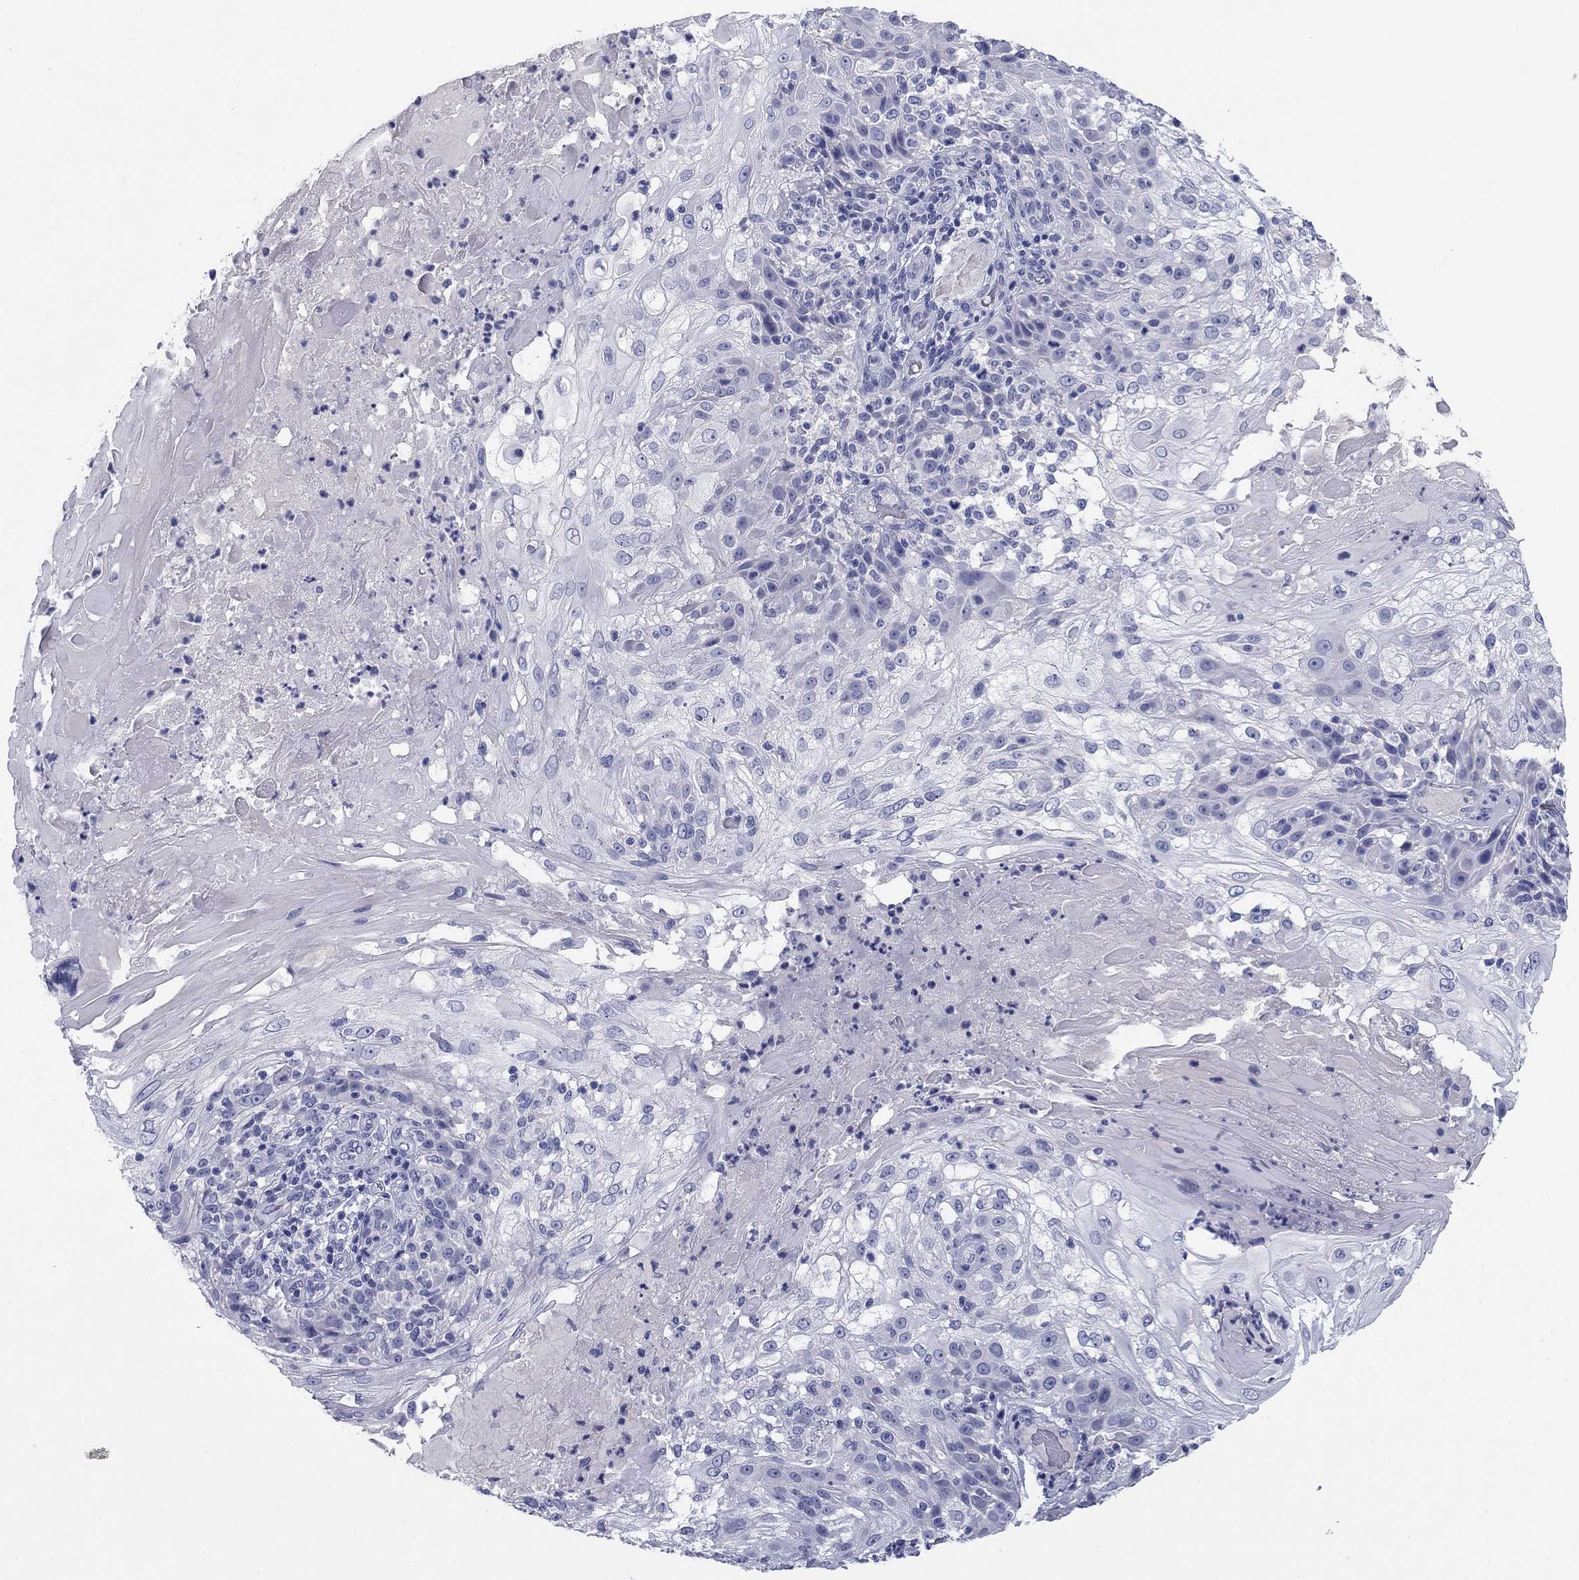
{"staining": {"intensity": "negative", "quantity": "none", "location": "none"}, "tissue": "skin cancer", "cell_type": "Tumor cells", "image_type": "cancer", "snomed": [{"axis": "morphology", "description": "Normal tissue, NOS"}, {"axis": "morphology", "description": "Squamous cell carcinoma, NOS"}, {"axis": "topography", "description": "Skin"}], "caption": "Immunohistochemistry image of human skin cancer stained for a protein (brown), which shows no positivity in tumor cells.", "gene": "KCNH1", "patient": {"sex": "female", "age": 83}}